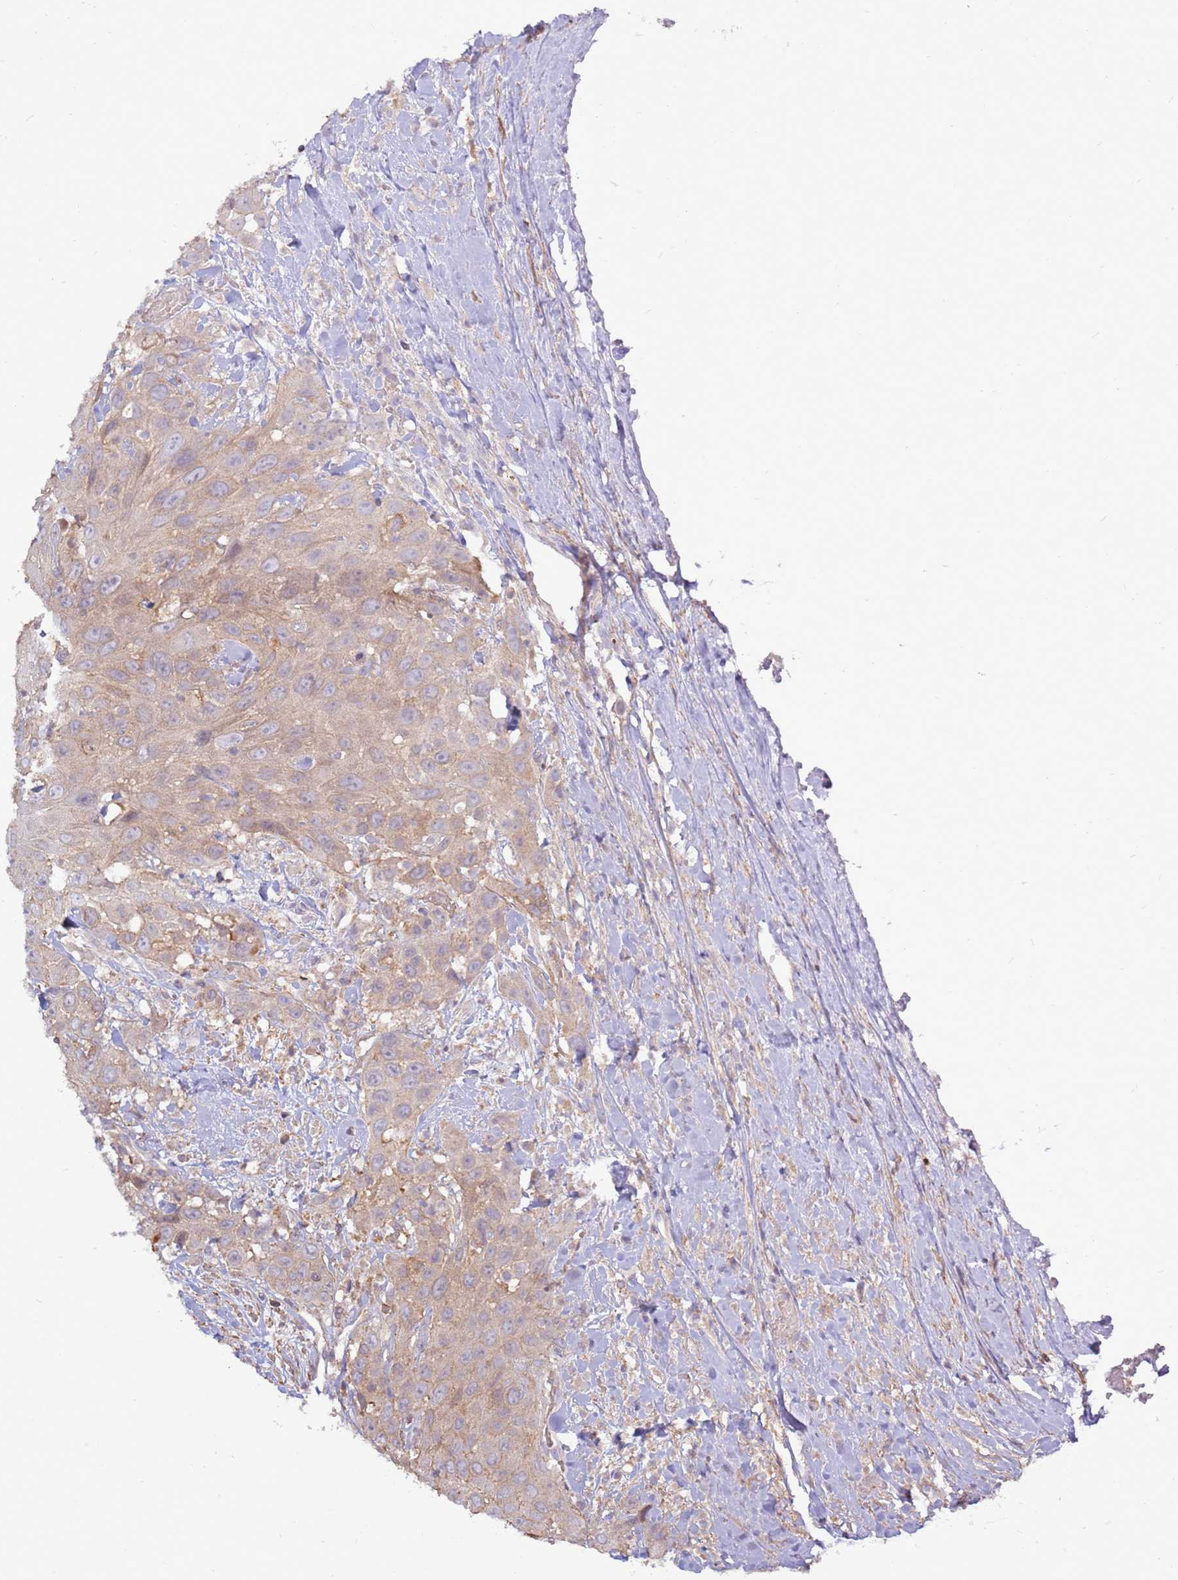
{"staining": {"intensity": "weak", "quantity": "<25%", "location": "cytoplasmic/membranous"}, "tissue": "head and neck cancer", "cell_type": "Tumor cells", "image_type": "cancer", "snomed": [{"axis": "morphology", "description": "Squamous cell carcinoma, NOS"}, {"axis": "topography", "description": "Head-Neck"}], "caption": "Human head and neck cancer stained for a protein using IHC reveals no expression in tumor cells.", "gene": "EVA1B", "patient": {"sex": "male", "age": 81}}